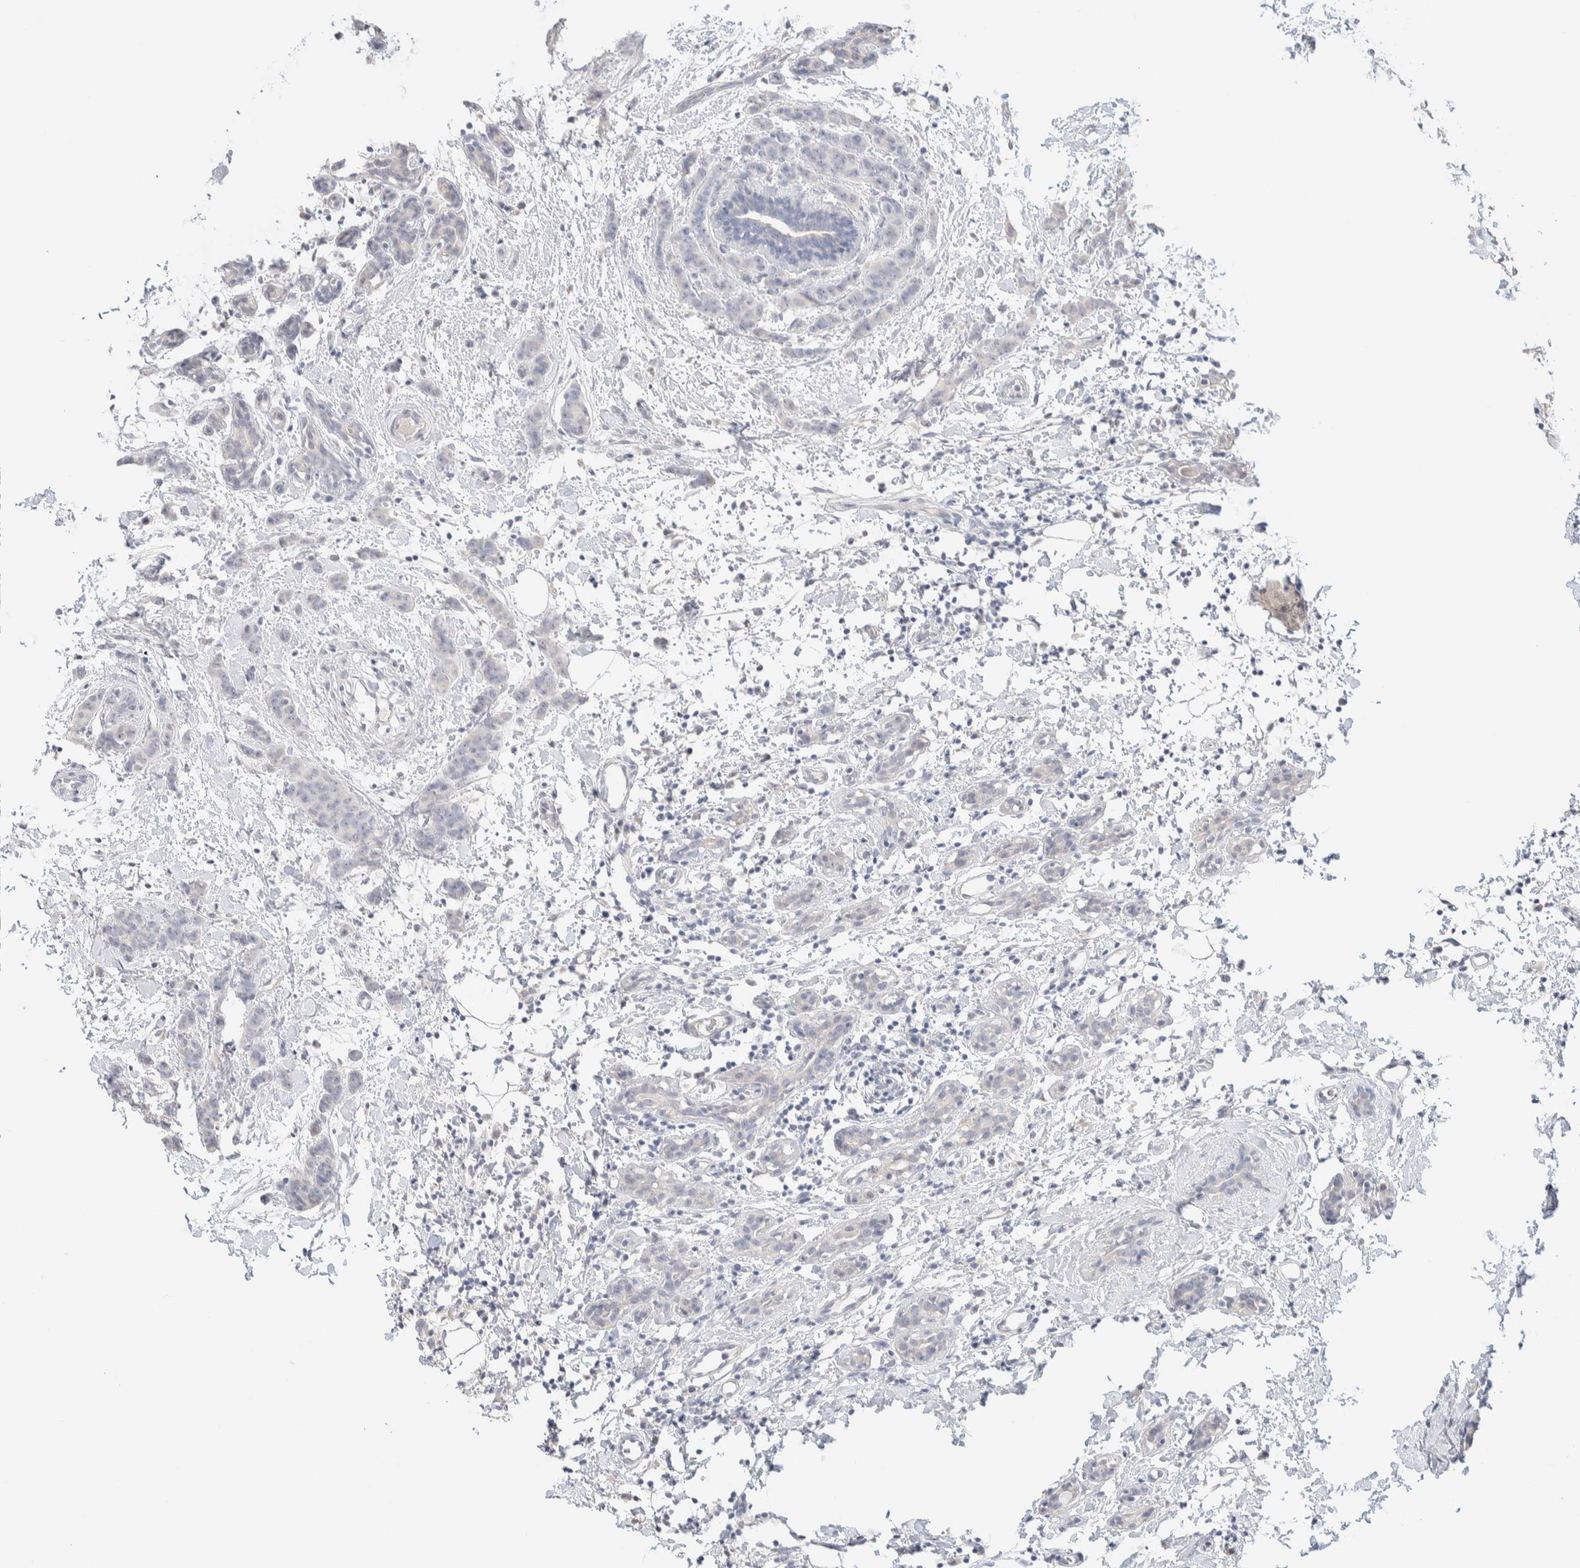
{"staining": {"intensity": "negative", "quantity": "none", "location": "none"}, "tissue": "breast cancer", "cell_type": "Tumor cells", "image_type": "cancer", "snomed": [{"axis": "morphology", "description": "Normal tissue, NOS"}, {"axis": "morphology", "description": "Duct carcinoma"}, {"axis": "topography", "description": "Breast"}], "caption": "A histopathology image of human breast infiltrating ductal carcinoma is negative for staining in tumor cells.", "gene": "RIDA", "patient": {"sex": "female", "age": 40}}